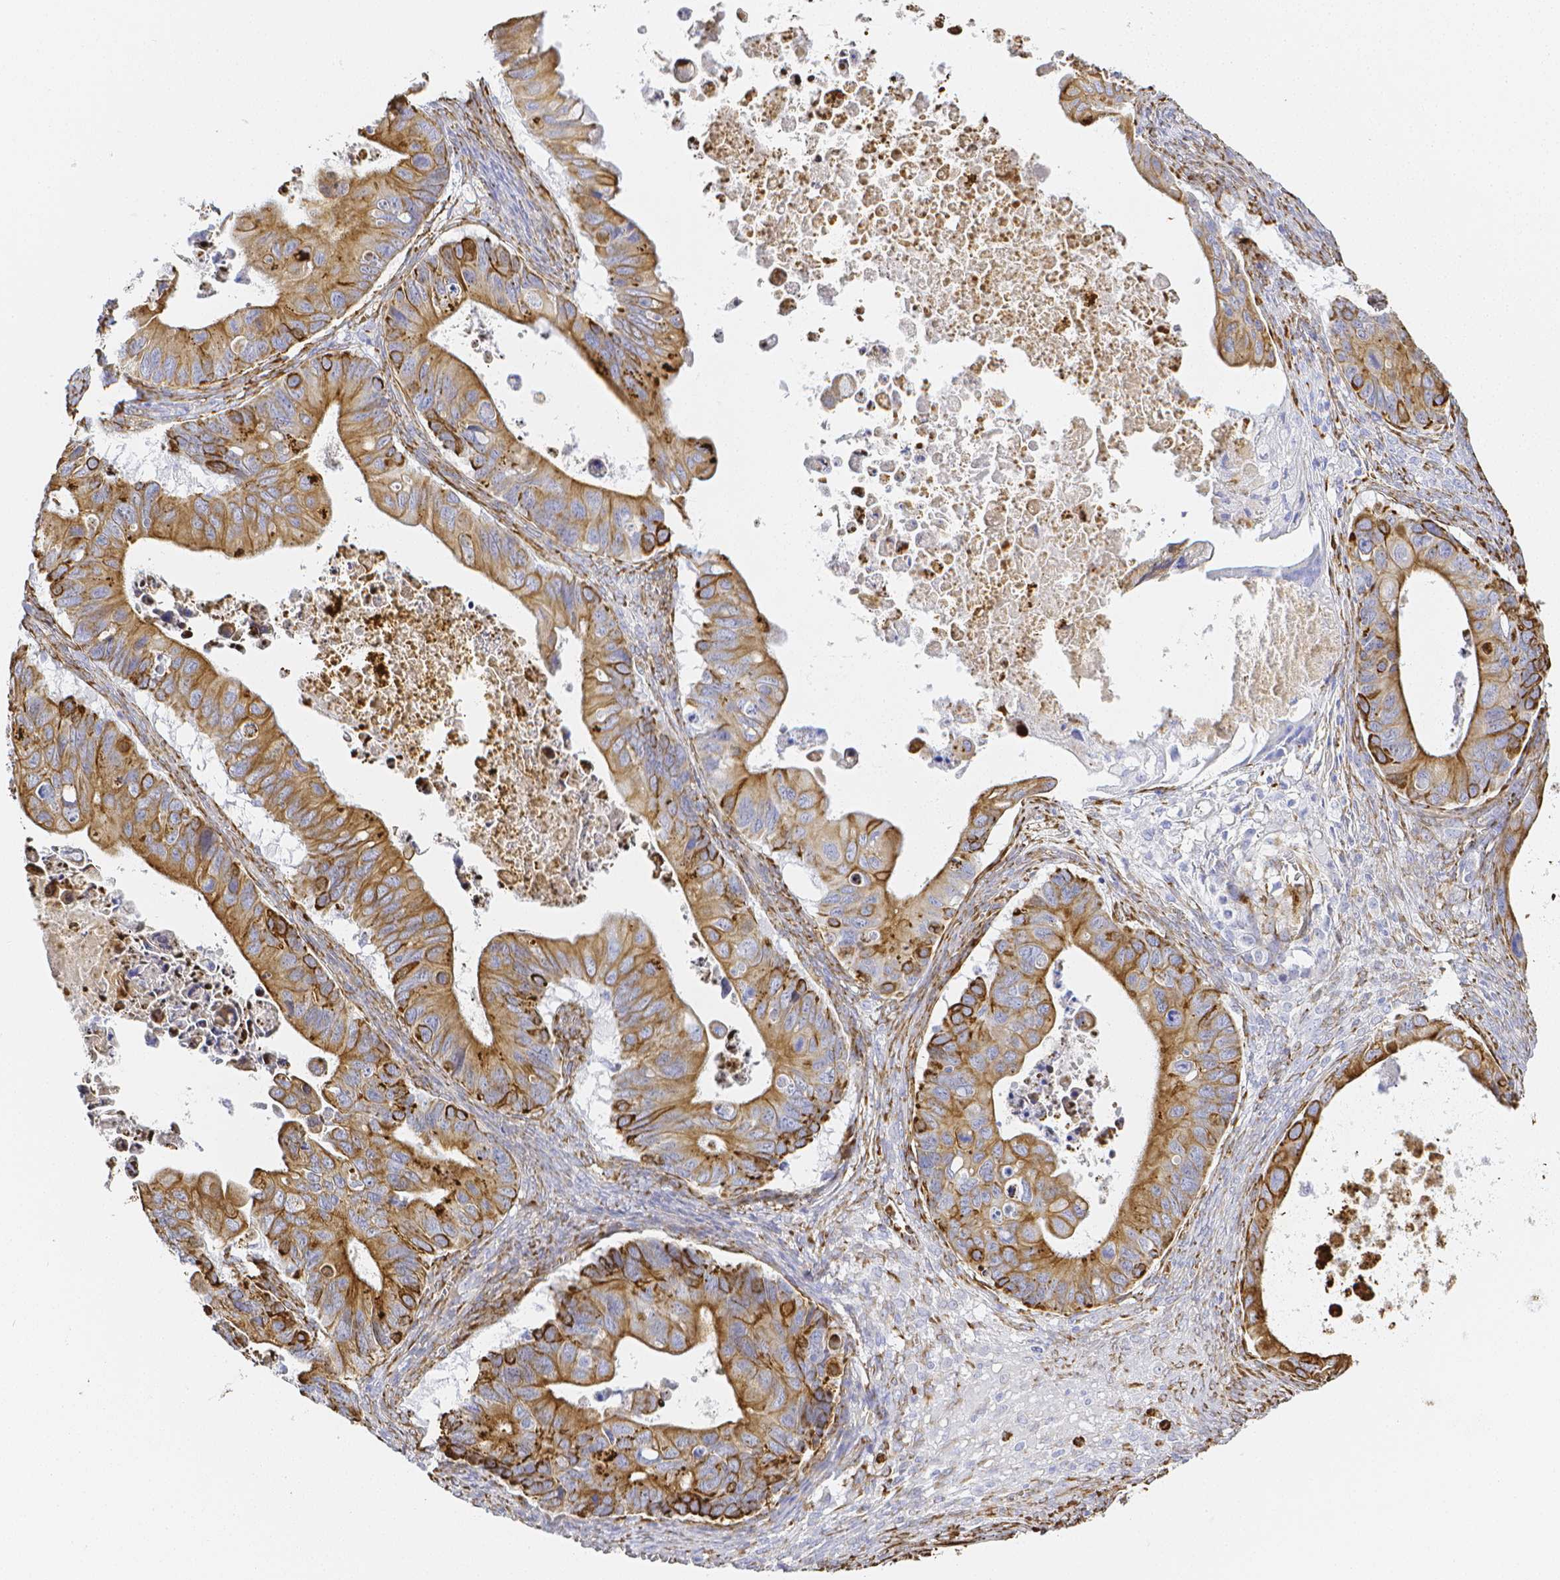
{"staining": {"intensity": "moderate", "quantity": ">75%", "location": "cytoplasmic/membranous"}, "tissue": "ovarian cancer", "cell_type": "Tumor cells", "image_type": "cancer", "snomed": [{"axis": "morphology", "description": "Cystadenocarcinoma, mucinous, NOS"}, {"axis": "topography", "description": "Ovary"}], "caption": "DAB immunohistochemical staining of ovarian cancer demonstrates moderate cytoplasmic/membranous protein positivity in about >75% of tumor cells.", "gene": "SMURF1", "patient": {"sex": "female", "age": 64}}